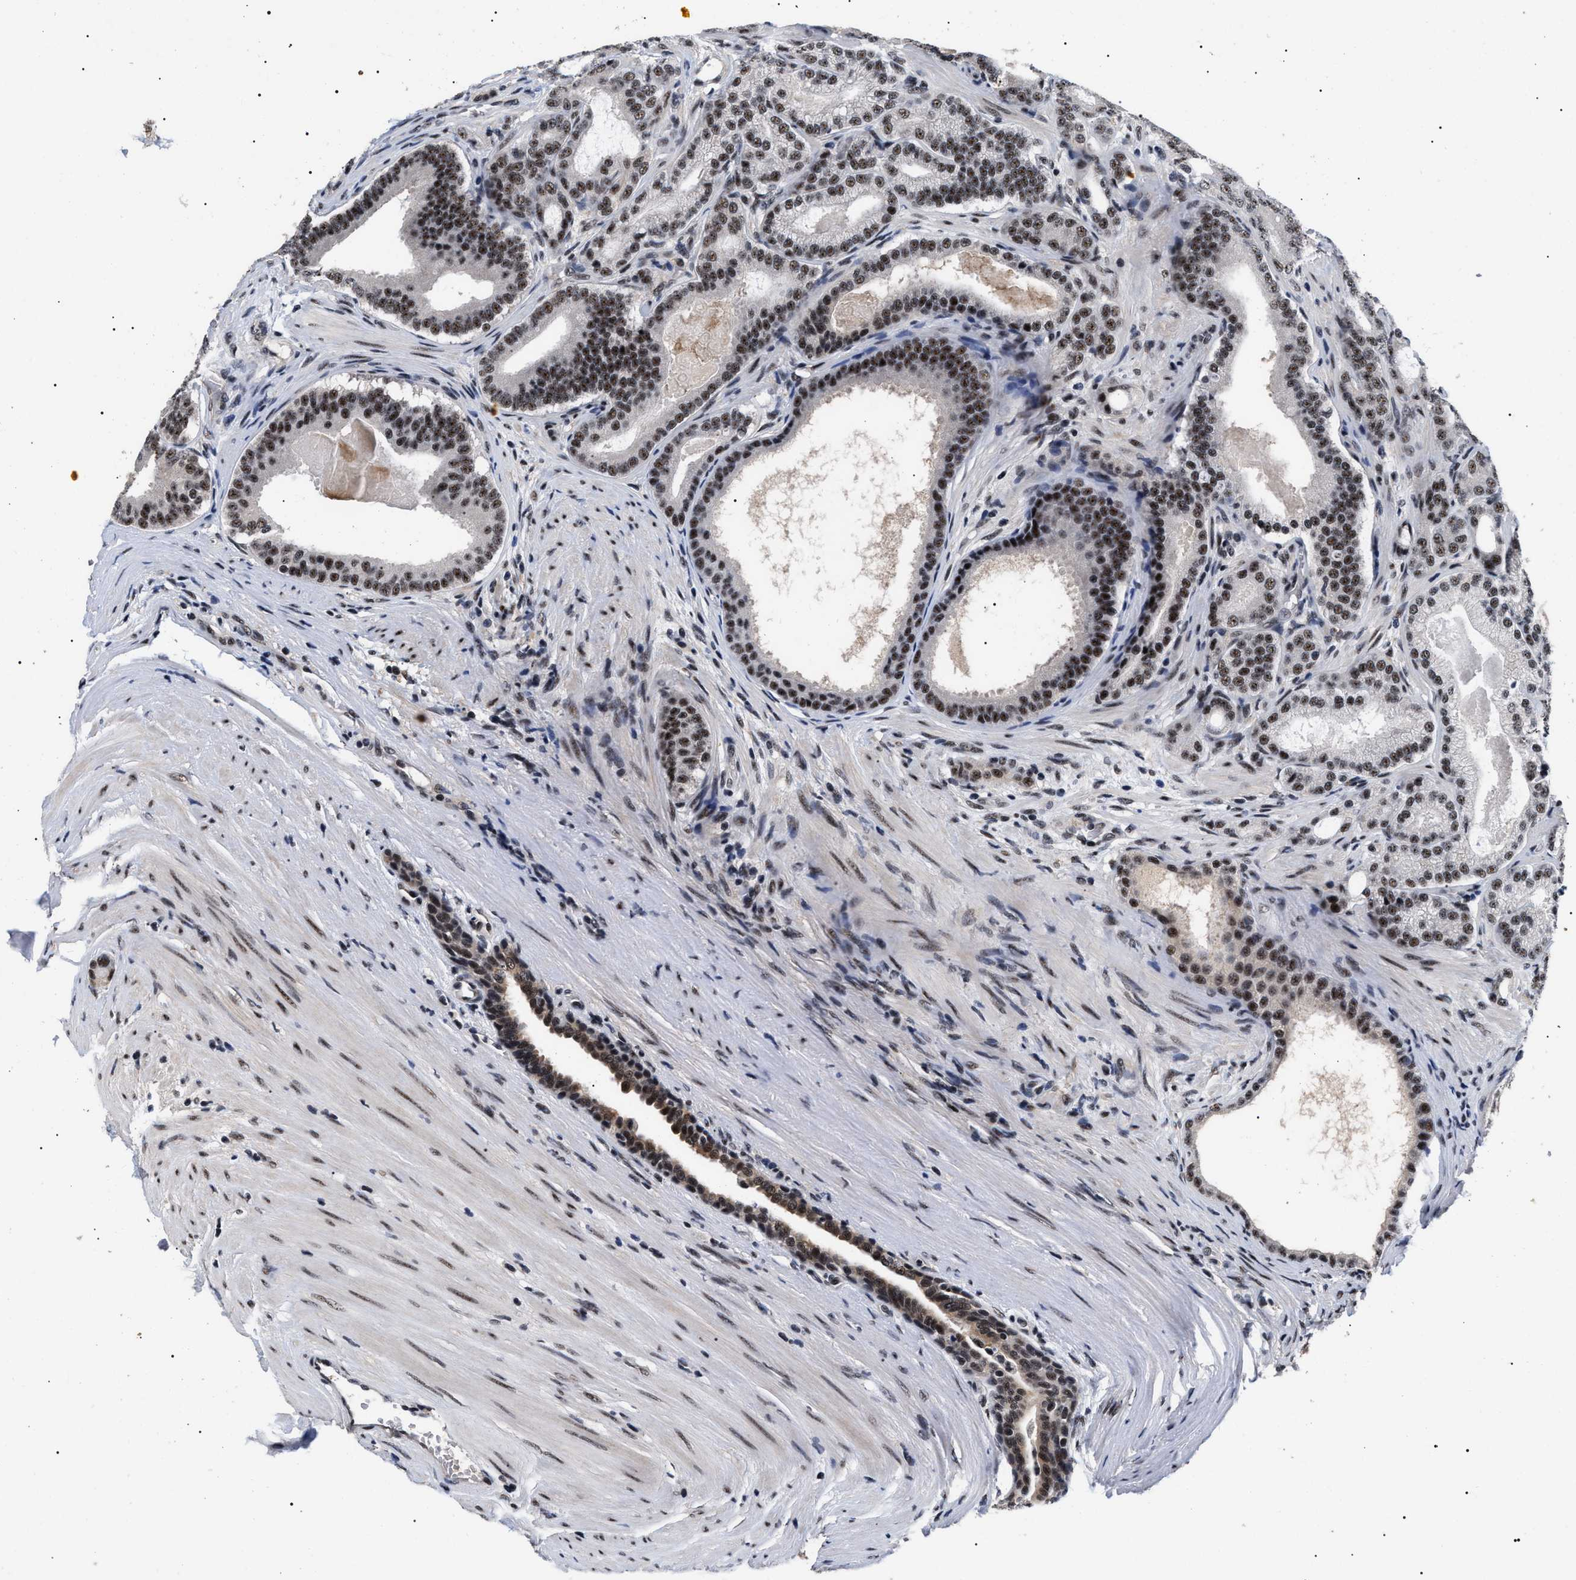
{"staining": {"intensity": "moderate", "quantity": ">75%", "location": "nuclear"}, "tissue": "prostate cancer", "cell_type": "Tumor cells", "image_type": "cancer", "snomed": [{"axis": "morphology", "description": "Adenocarcinoma, High grade"}, {"axis": "topography", "description": "Prostate"}], "caption": "There is medium levels of moderate nuclear positivity in tumor cells of prostate cancer, as demonstrated by immunohistochemical staining (brown color).", "gene": "CAAP1", "patient": {"sex": "male", "age": 60}}